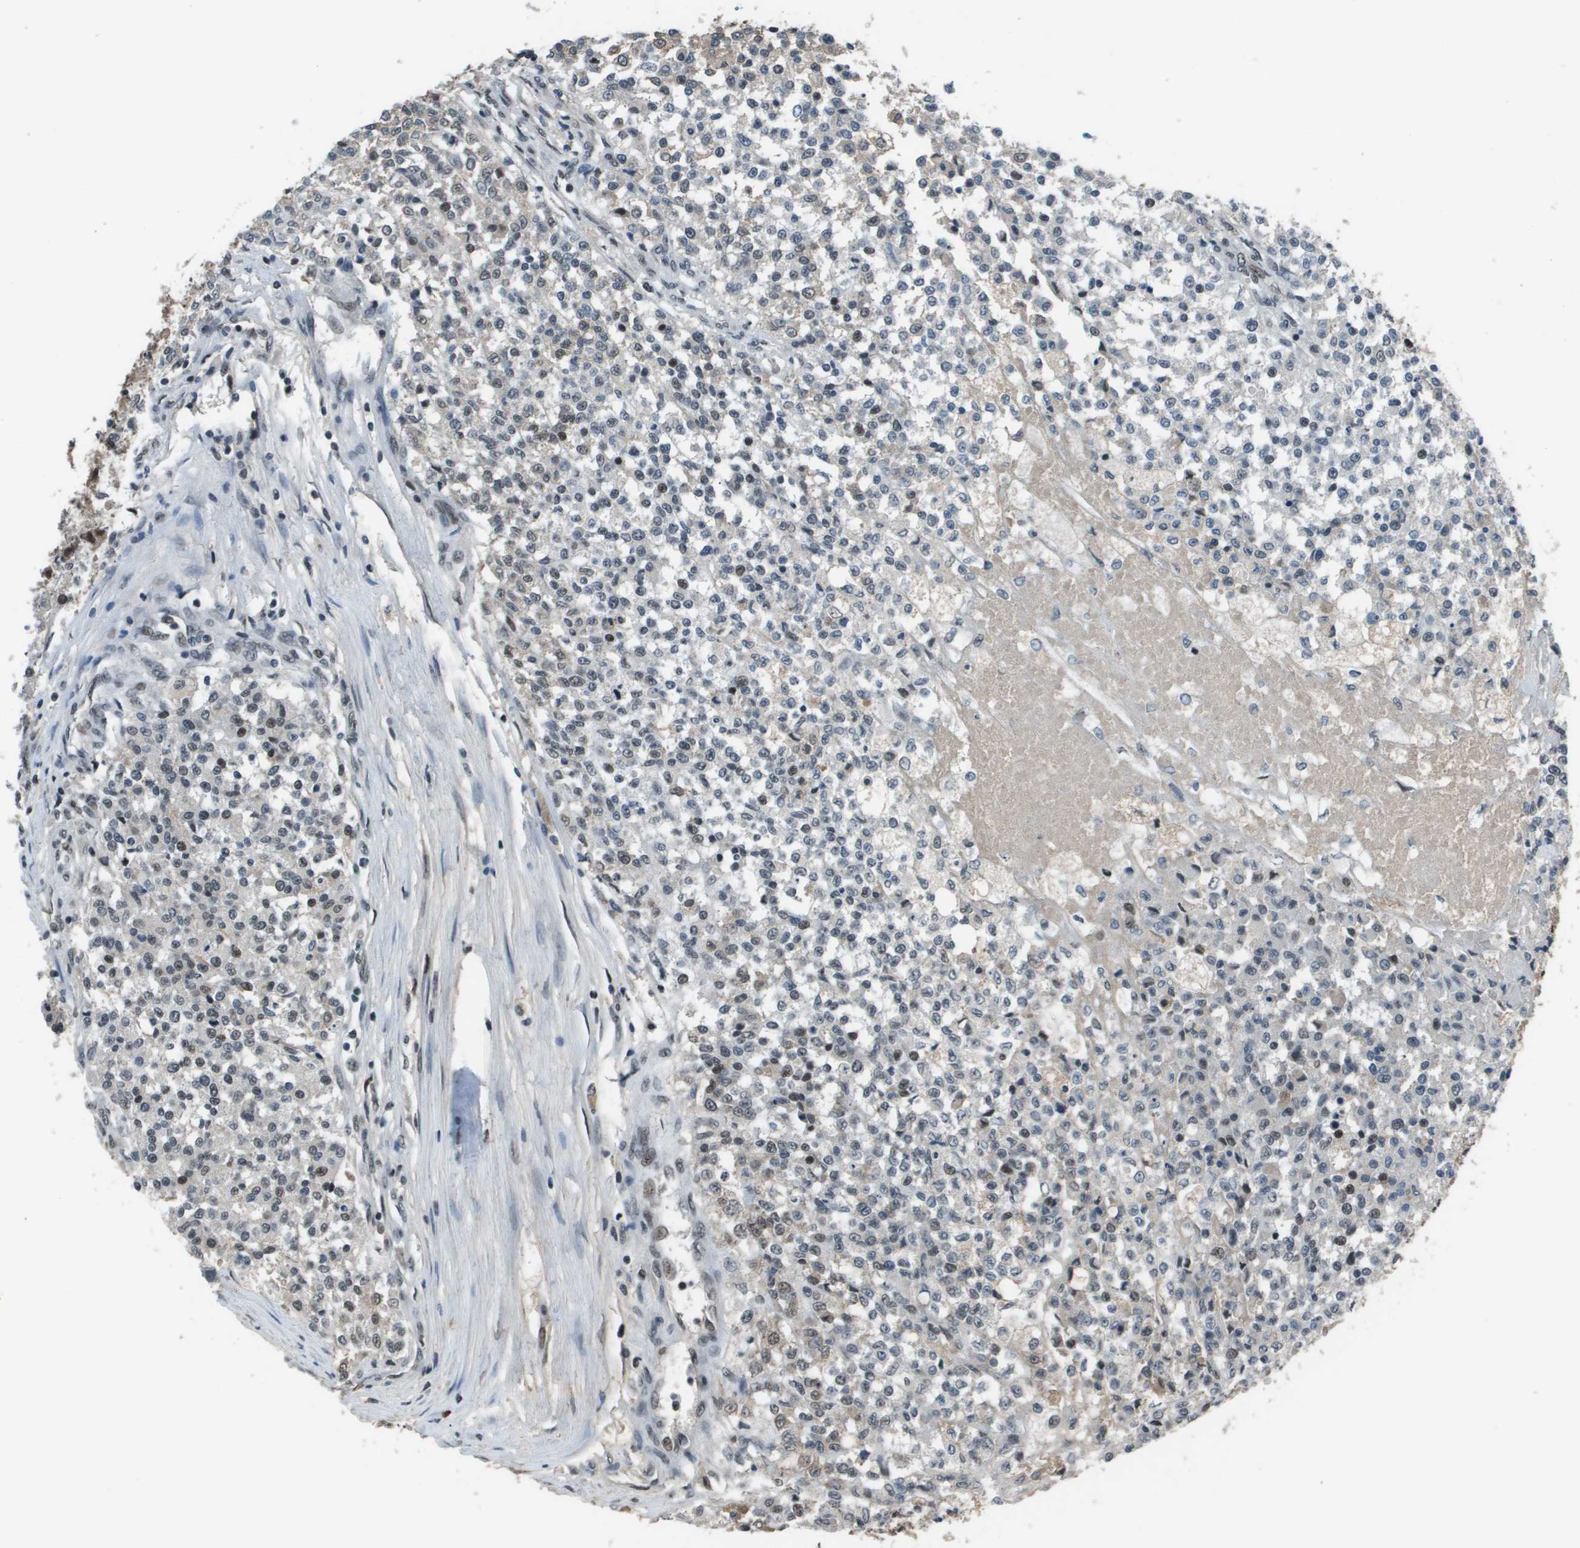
{"staining": {"intensity": "moderate", "quantity": "<25%", "location": "nuclear"}, "tissue": "testis cancer", "cell_type": "Tumor cells", "image_type": "cancer", "snomed": [{"axis": "morphology", "description": "Seminoma, NOS"}, {"axis": "topography", "description": "Testis"}], "caption": "Moderate nuclear staining for a protein is seen in about <25% of tumor cells of testis seminoma using immunohistochemistry.", "gene": "THRAP3", "patient": {"sex": "male", "age": 59}}